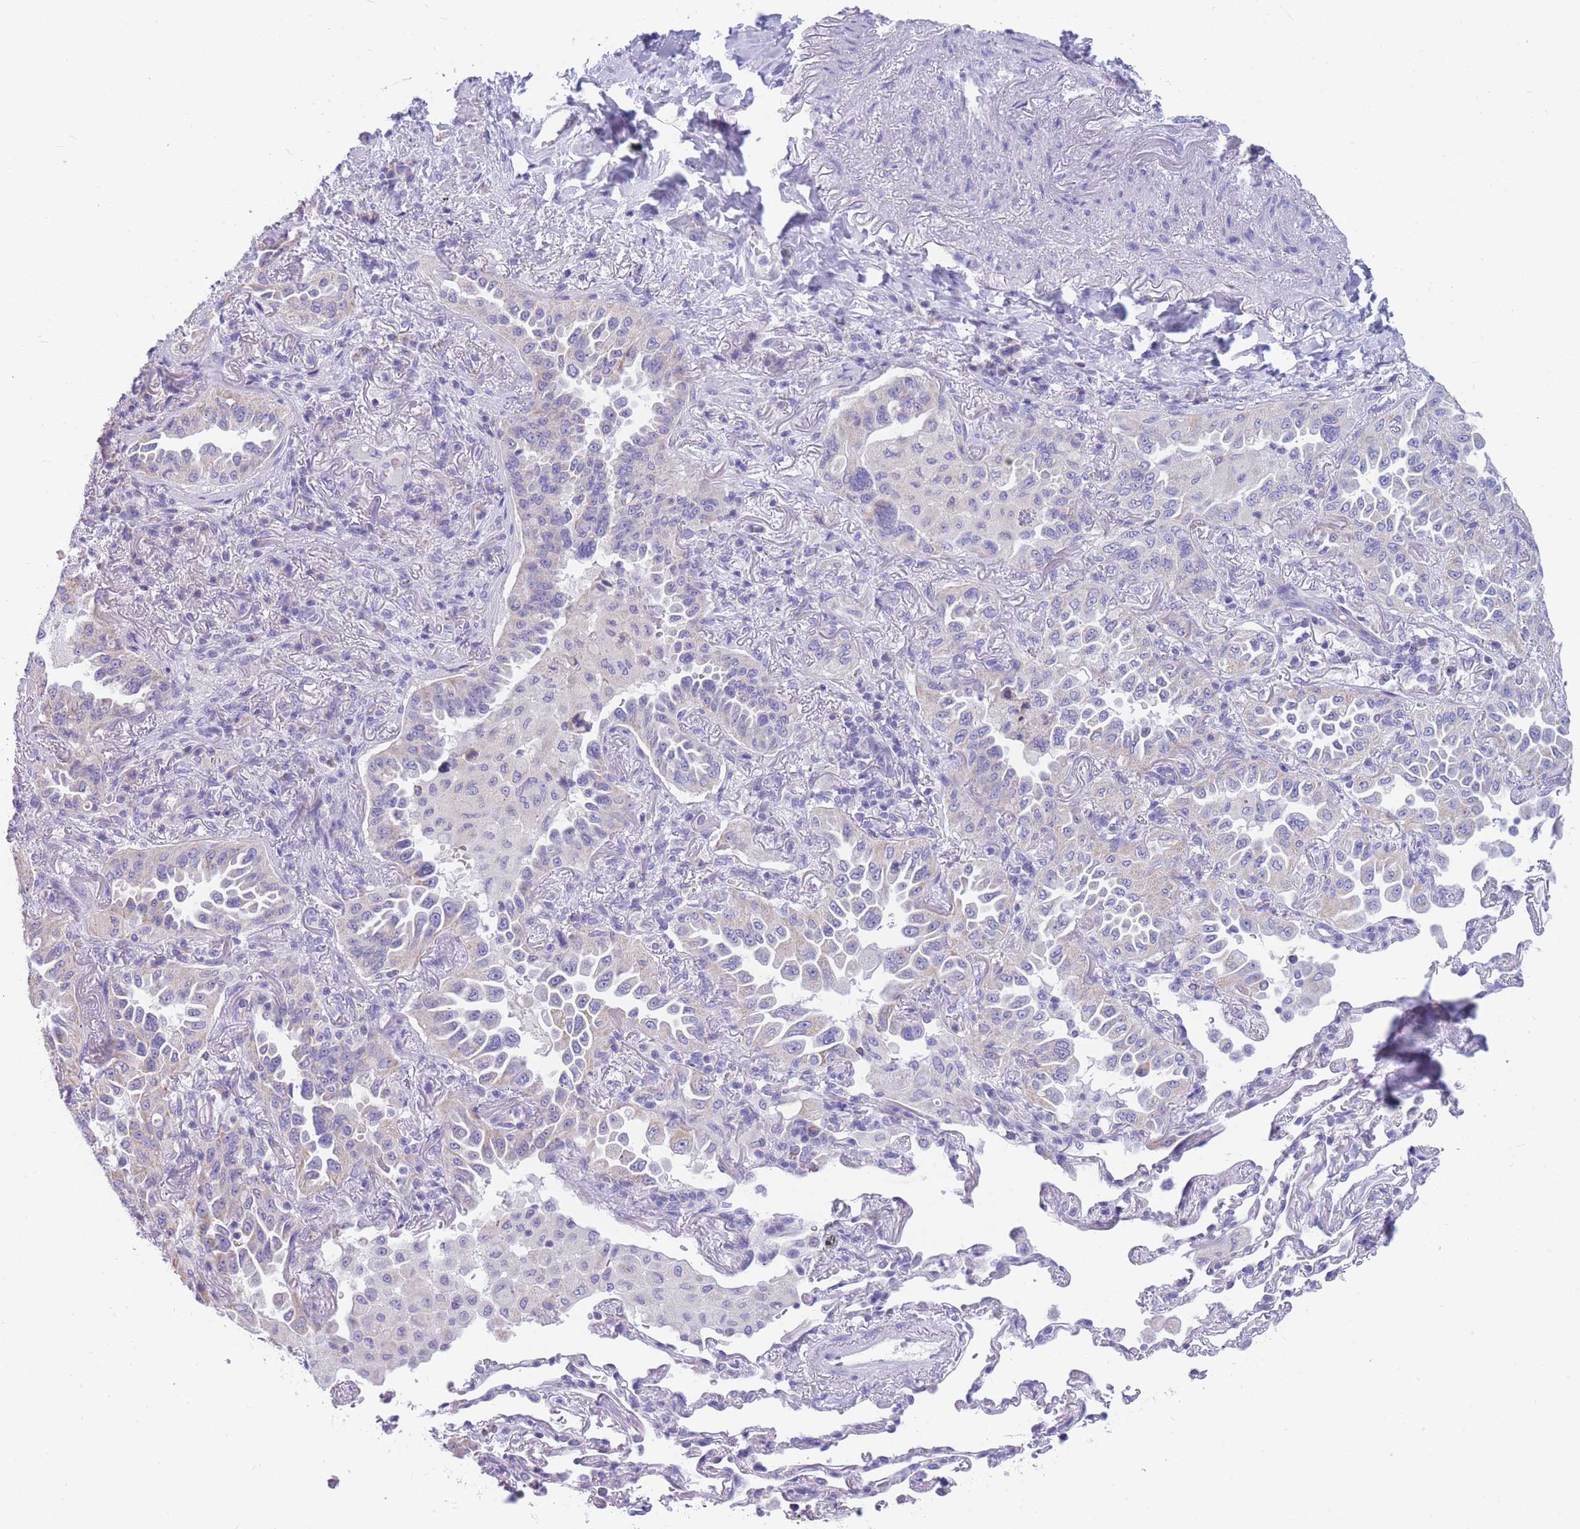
{"staining": {"intensity": "negative", "quantity": "none", "location": "none"}, "tissue": "lung cancer", "cell_type": "Tumor cells", "image_type": "cancer", "snomed": [{"axis": "morphology", "description": "Adenocarcinoma, NOS"}, {"axis": "topography", "description": "Lung"}], "caption": "An IHC micrograph of lung cancer (adenocarcinoma) is shown. There is no staining in tumor cells of lung cancer (adenocarcinoma).", "gene": "DHRS11", "patient": {"sex": "female", "age": 69}}